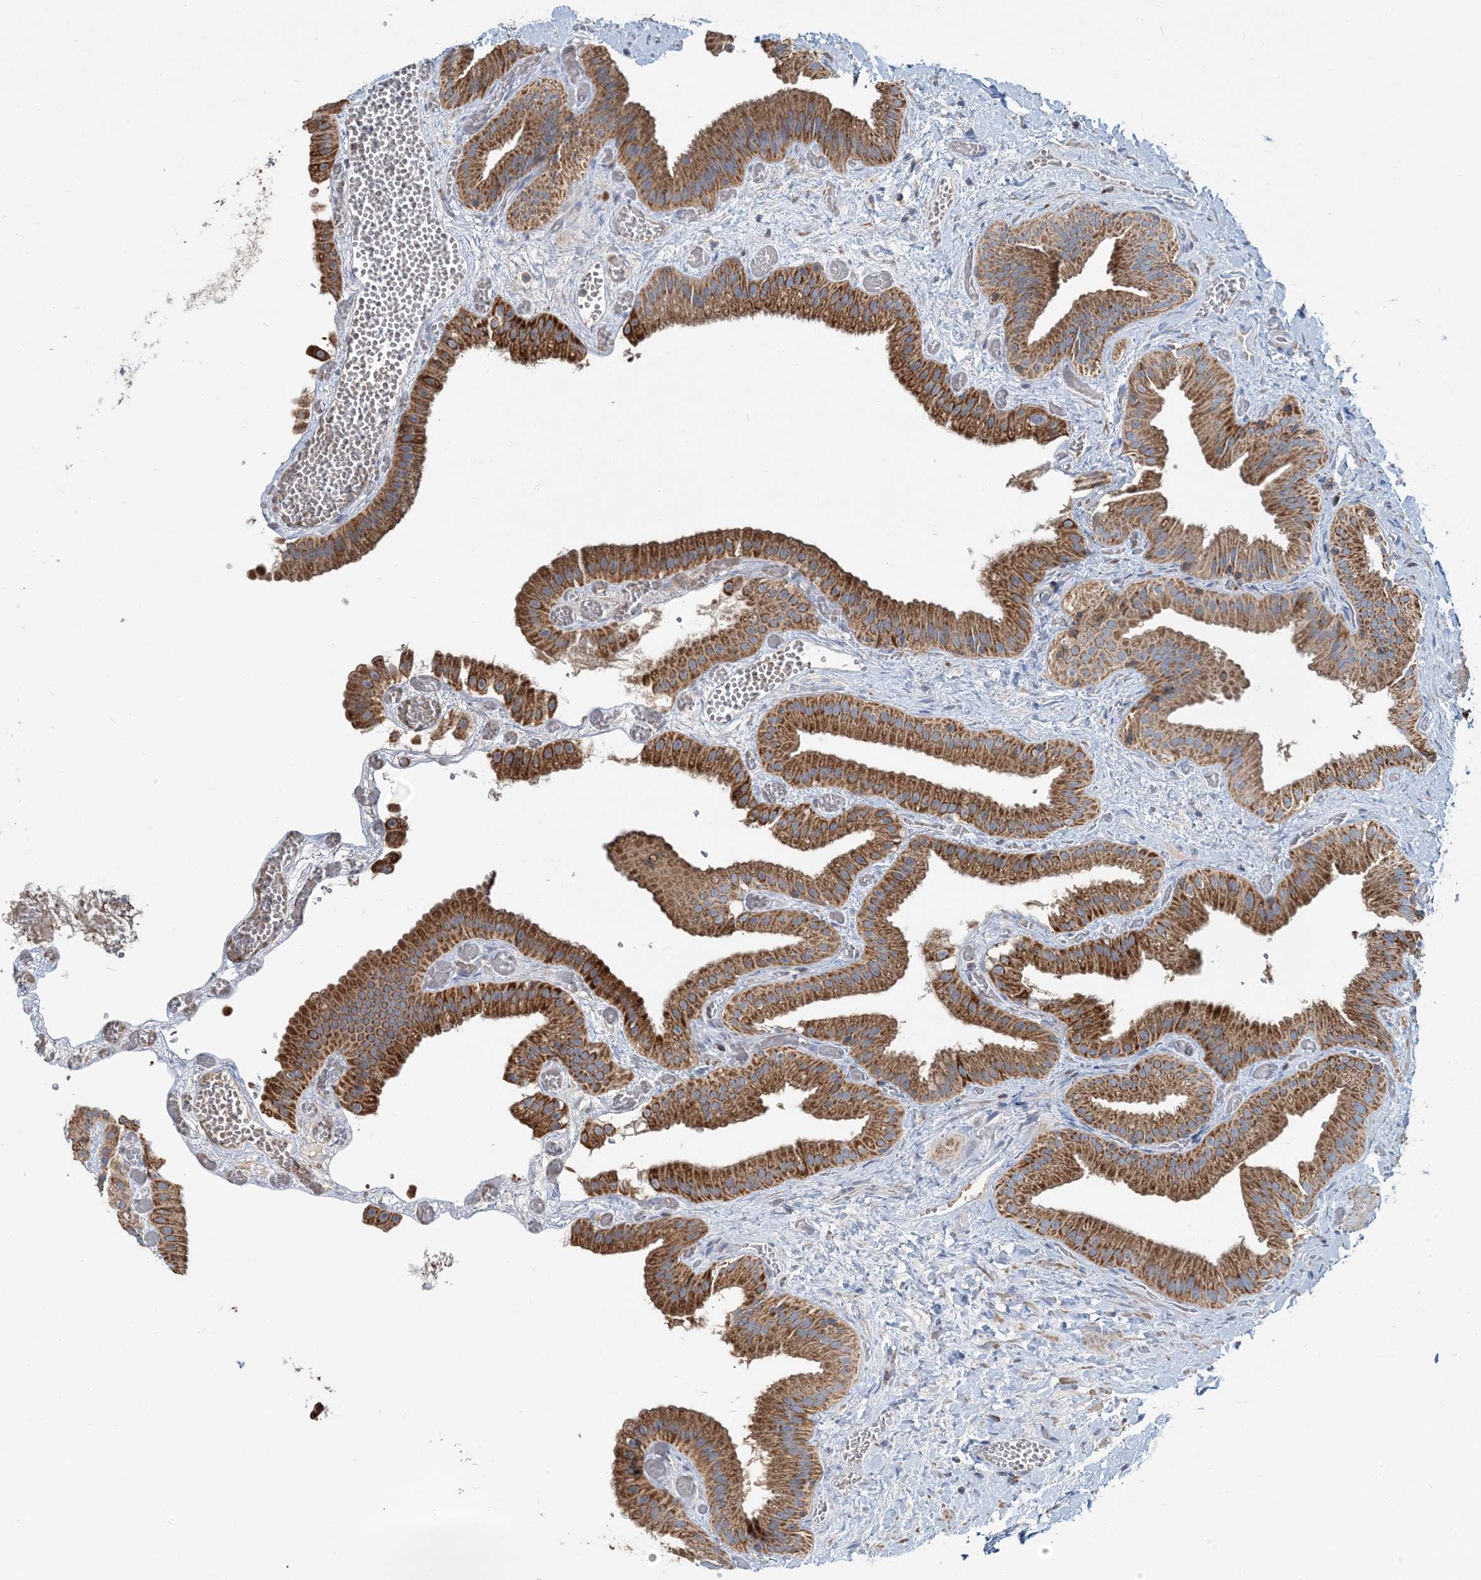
{"staining": {"intensity": "moderate", "quantity": ">75%", "location": "cytoplasmic/membranous"}, "tissue": "gallbladder", "cell_type": "Glandular cells", "image_type": "normal", "snomed": [{"axis": "morphology", "description": "Normal tissue, NOS"}, {"axis": "topography", "description": "Gallbladder"}], "caption": "Protein staining of normal gallbladder exhibits moderate cytoplasmic/membranous positivity in about >75% of glandular cells. Immunohistochemistry (ihc) stains the protein in brown and the nuclei are stained blue.", "gene": "TMLHE", "patient": {"sex": "female", "age": 64}}